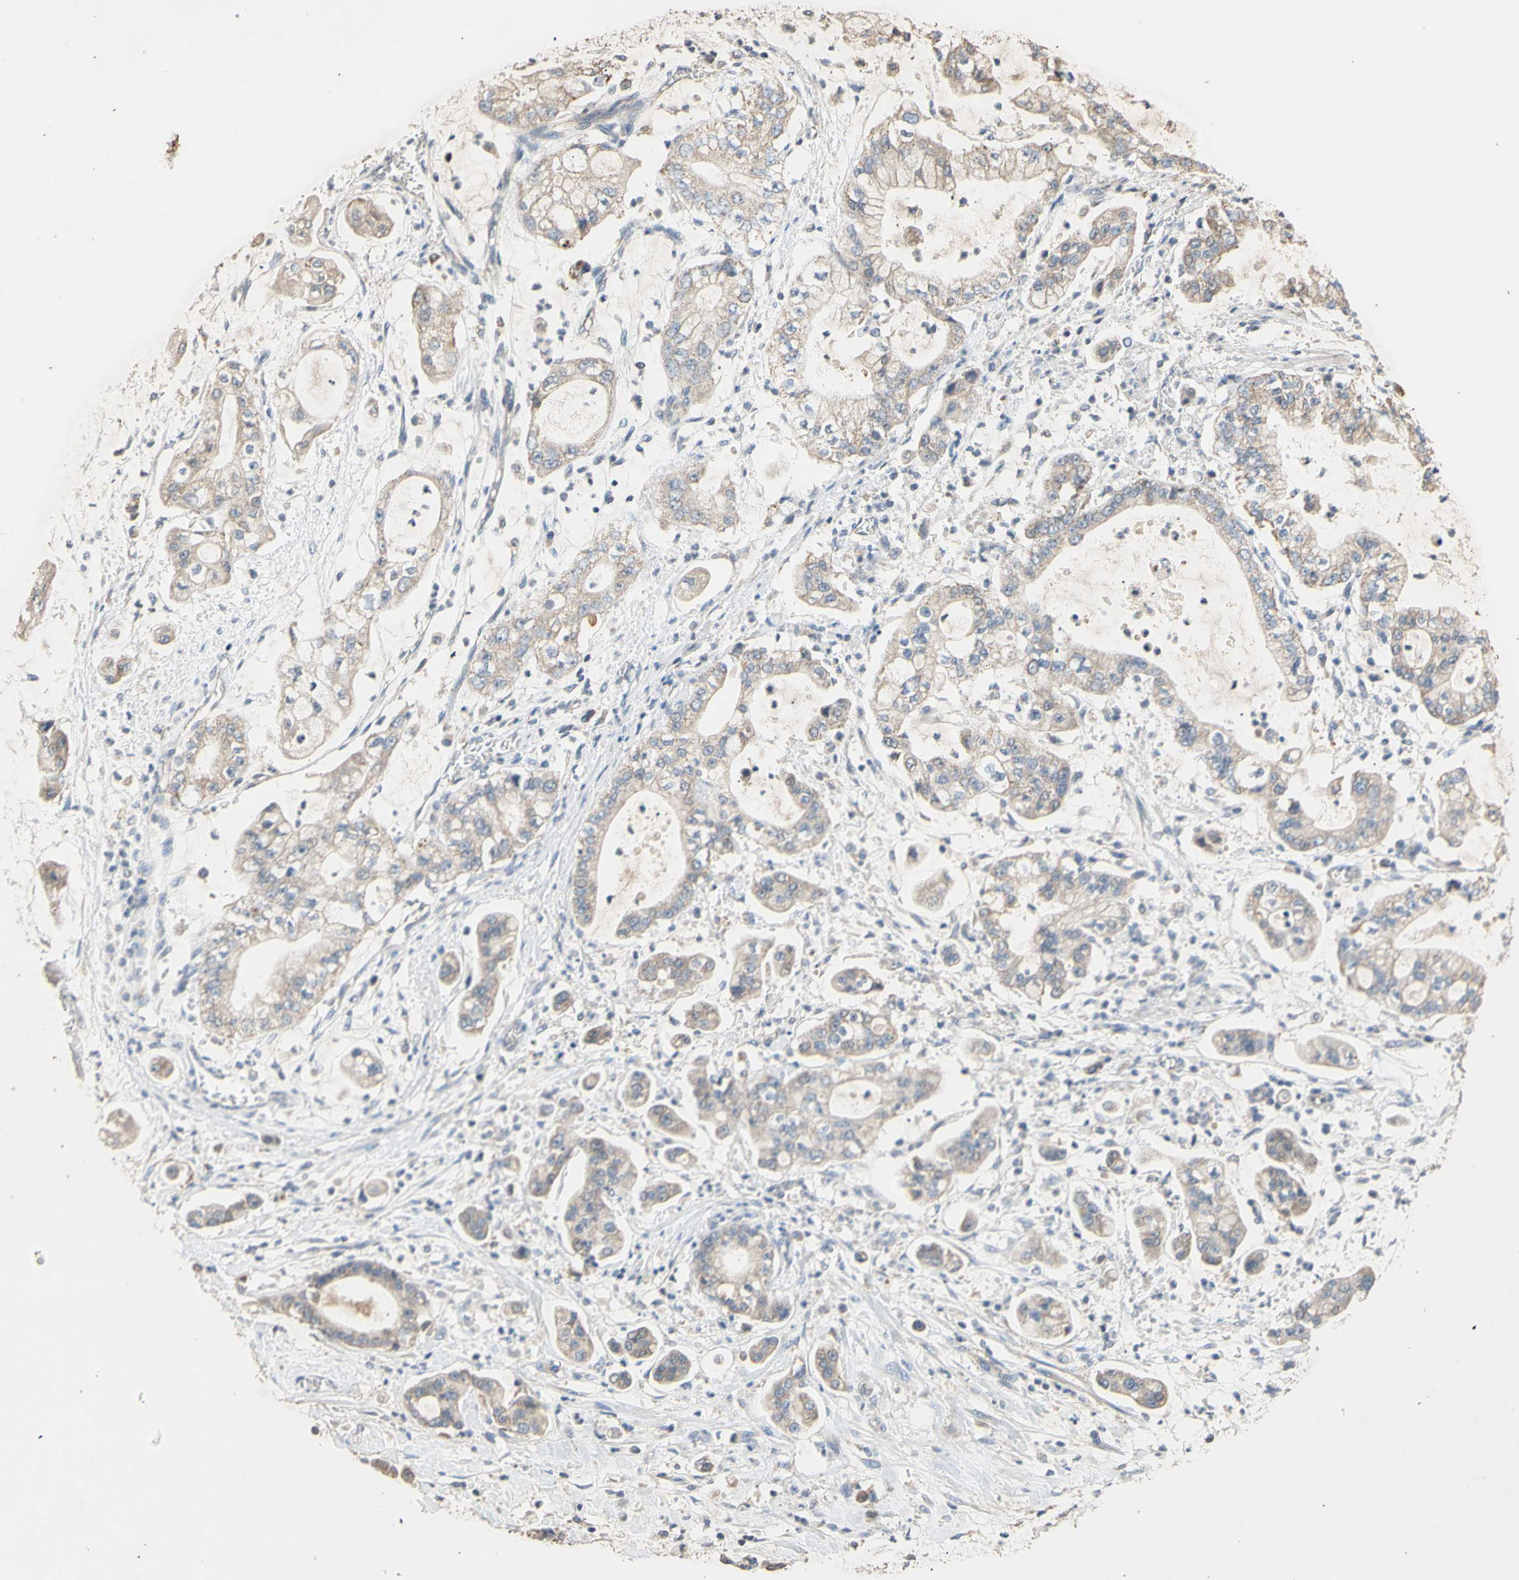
{"staining": {"intensity": "negative", "quantity": "none", "location": "none"}, "tissue": "stomach cancer", "cell_type": "Tumor cells", "image_type": "cancer", "snomed": [{"axis": "morphology", "description": "Adenocarcinoma, NOS"}, {"axis": "topography", "description": "Stomach"}], "caption": "Immunohistochemistry photomicrograph of human adenocarcinoma (stomach) stained for a protein (brown), which shows no positivity in tumor cells.", "gene": "PTGIS", "patient": {"sex": "male", "age": 76}}